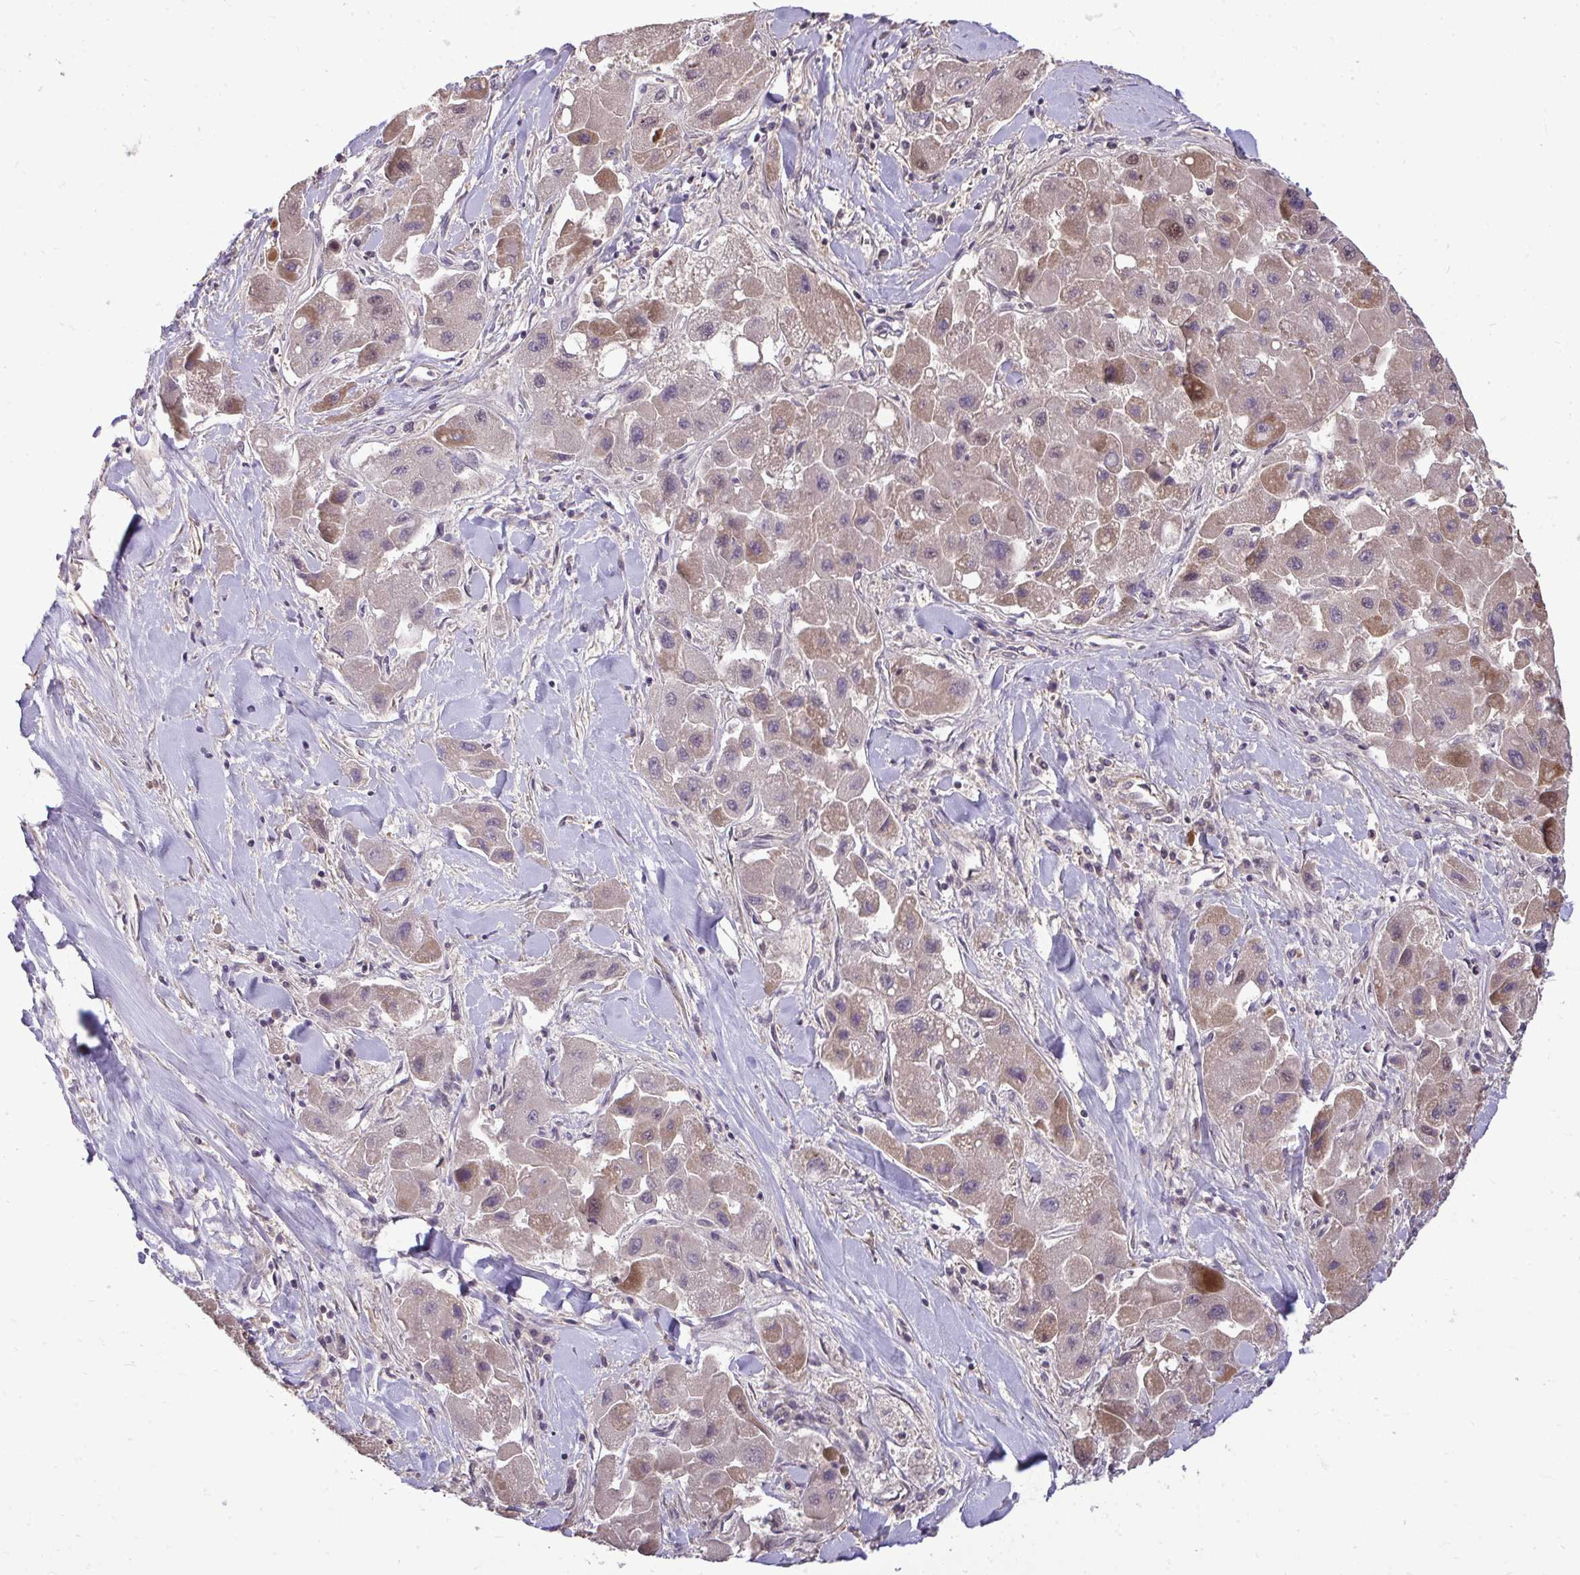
{"staining": {"intensity": "moderate", "quantity": "25%-75%", "location": "cytoplasmic/membranous"}, "tissue": "liver cancer", "cell_type": "Tumor cells", "image_type": "cancer", "snomed": [{"axis": "morphology", "description": "Carcinoma, Hepatocellular, NOS"}, {"axis": "topography", "description": "Liver"}], "caption": "IHC image of hepatocellular carcinoma (liver) stained for a protein (brown), which demonstrates medium levels of moderate cytoplasmic/membranous staining in approximately 25%-75% of tumor cells.", "gene": "ZSCAN9", "patient": {"sex": "male", "age": 24}}